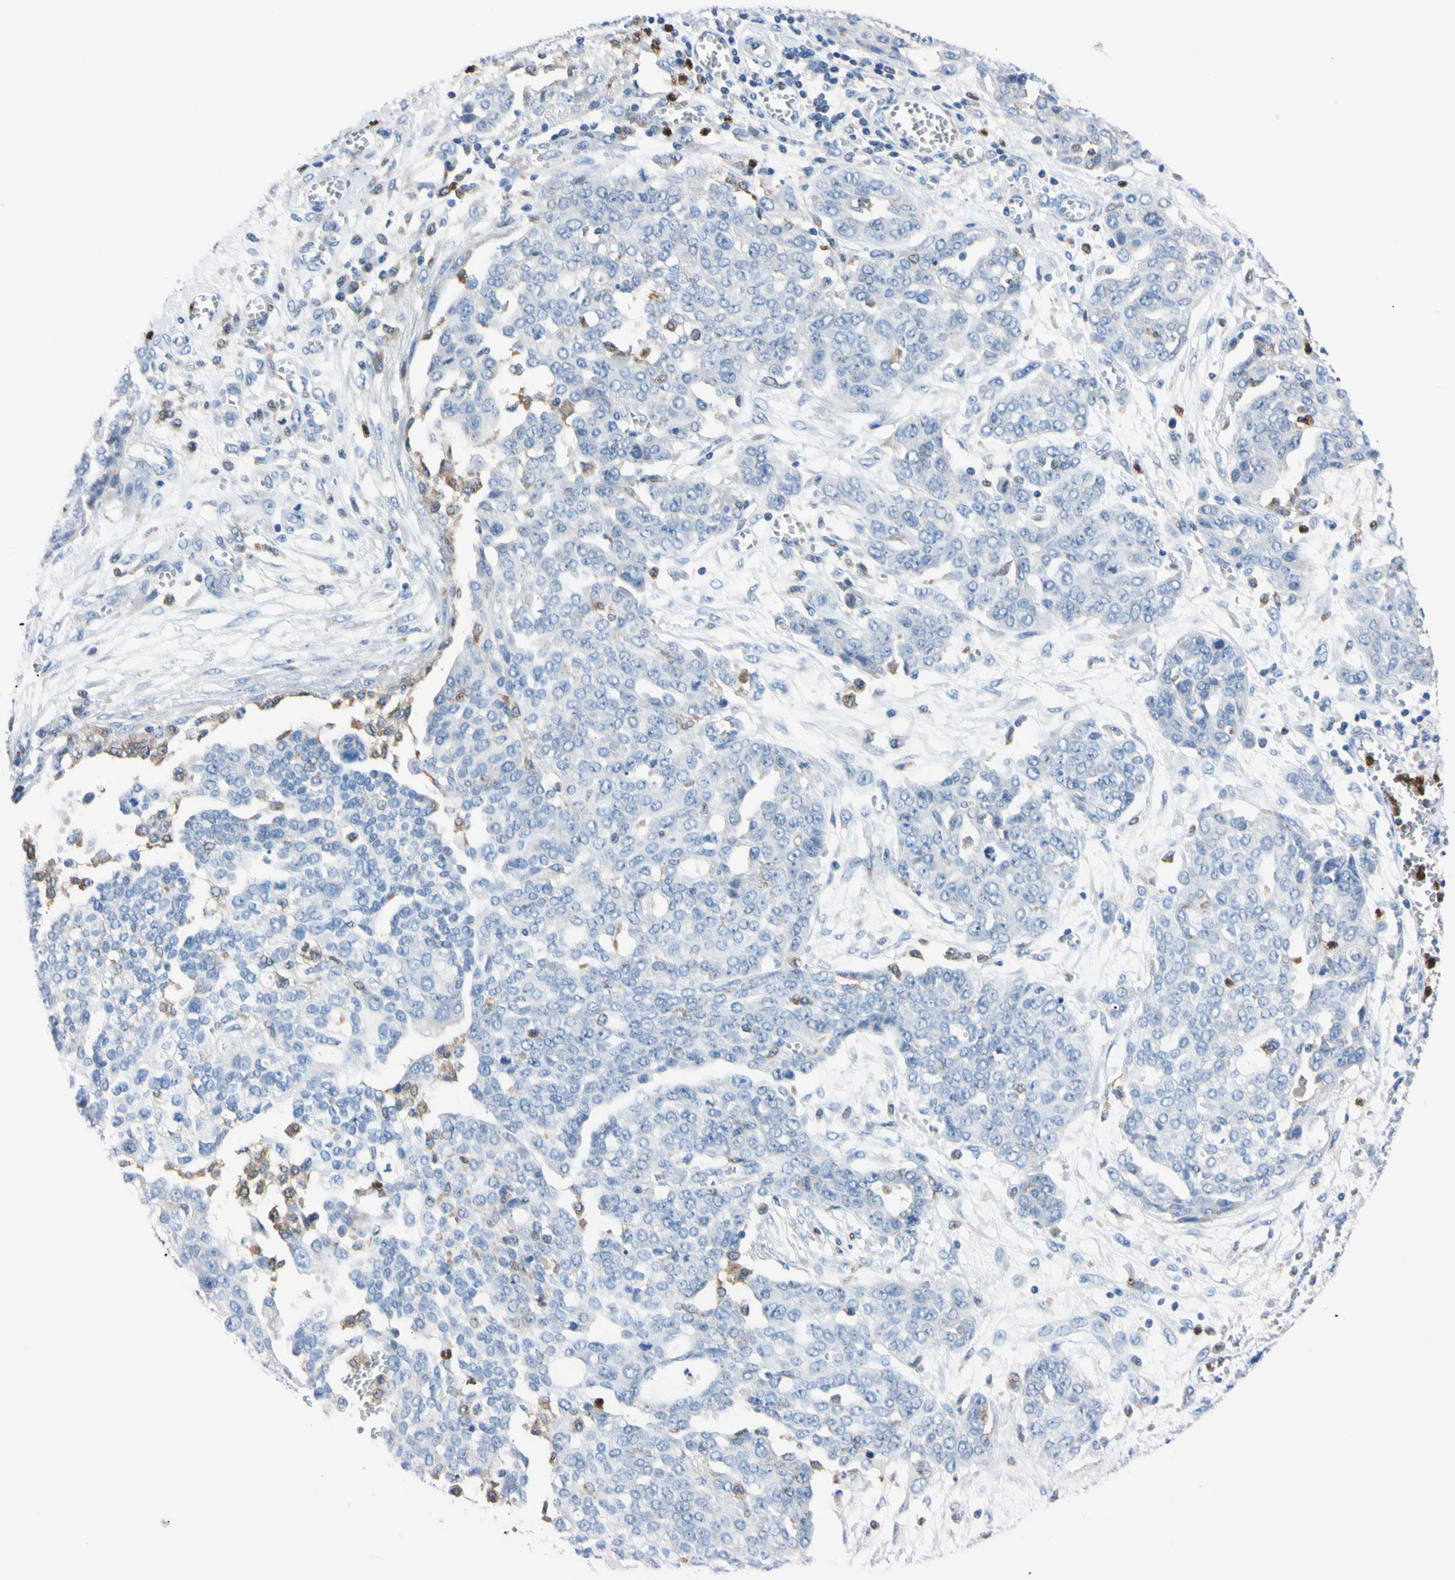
{"staining": {"intensity": "negative", "quantity": "none", "location": "none"}, "tissue": "ovarian cancer", "cell_type": "Tumor cells", "image_type": "cancer", "snomed": [{"axis": "morphology", "description": "Cystadenocarcinoma, serous, NOS"}, {"axis": "topography", "description": "Soft tissue"}, {"axis": "topography", "description": "Ovary"}], "caption": "IHC micrograph of neoplastic tissue: serous cystadenocarcinoma (ovarian) stained with DAB reveals no significant protein expression in tumor cells.", "gene": "NCF4", "patient": {"sex": "female", "age": 57}}